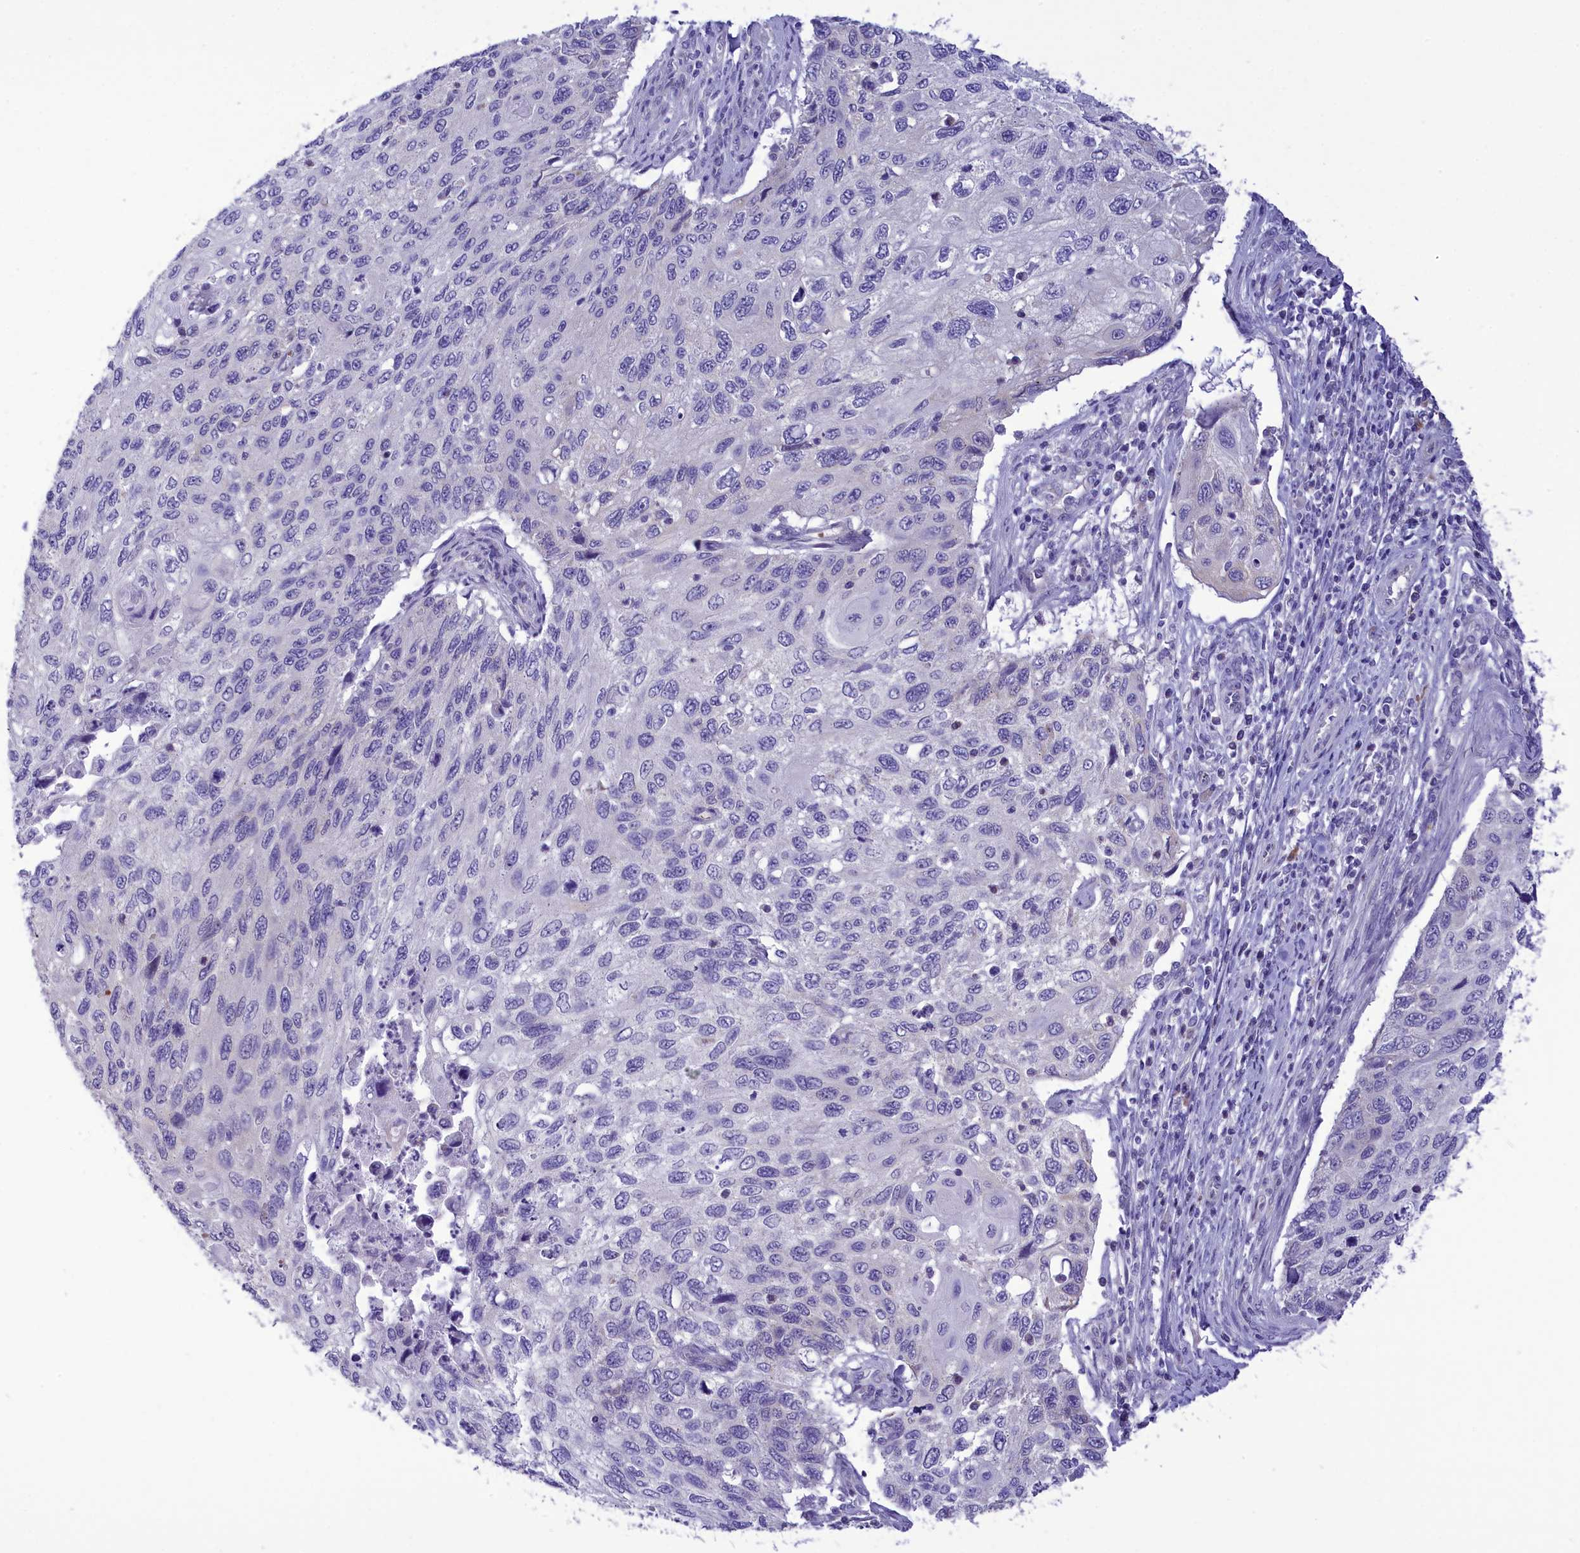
{"staining": {"intensity": "negative", "quantity": "none", "location": "none"}, "tissue": "cervical cancer", "cell_type": "Tumor cells", "image_type": "cancer", "snomed": [{"axis": "morphology", "description": "Squamous cell carcinoma, NOS"}, {"axis": "topography", "description": "Cervix"}], "caption": "Tumor cells show no significant expression in cervical squamous cell carcinoma. (DAB IHC, high magnification).", "gene": "DCAF16", "patient": {"sex": "female", "age": 70}}